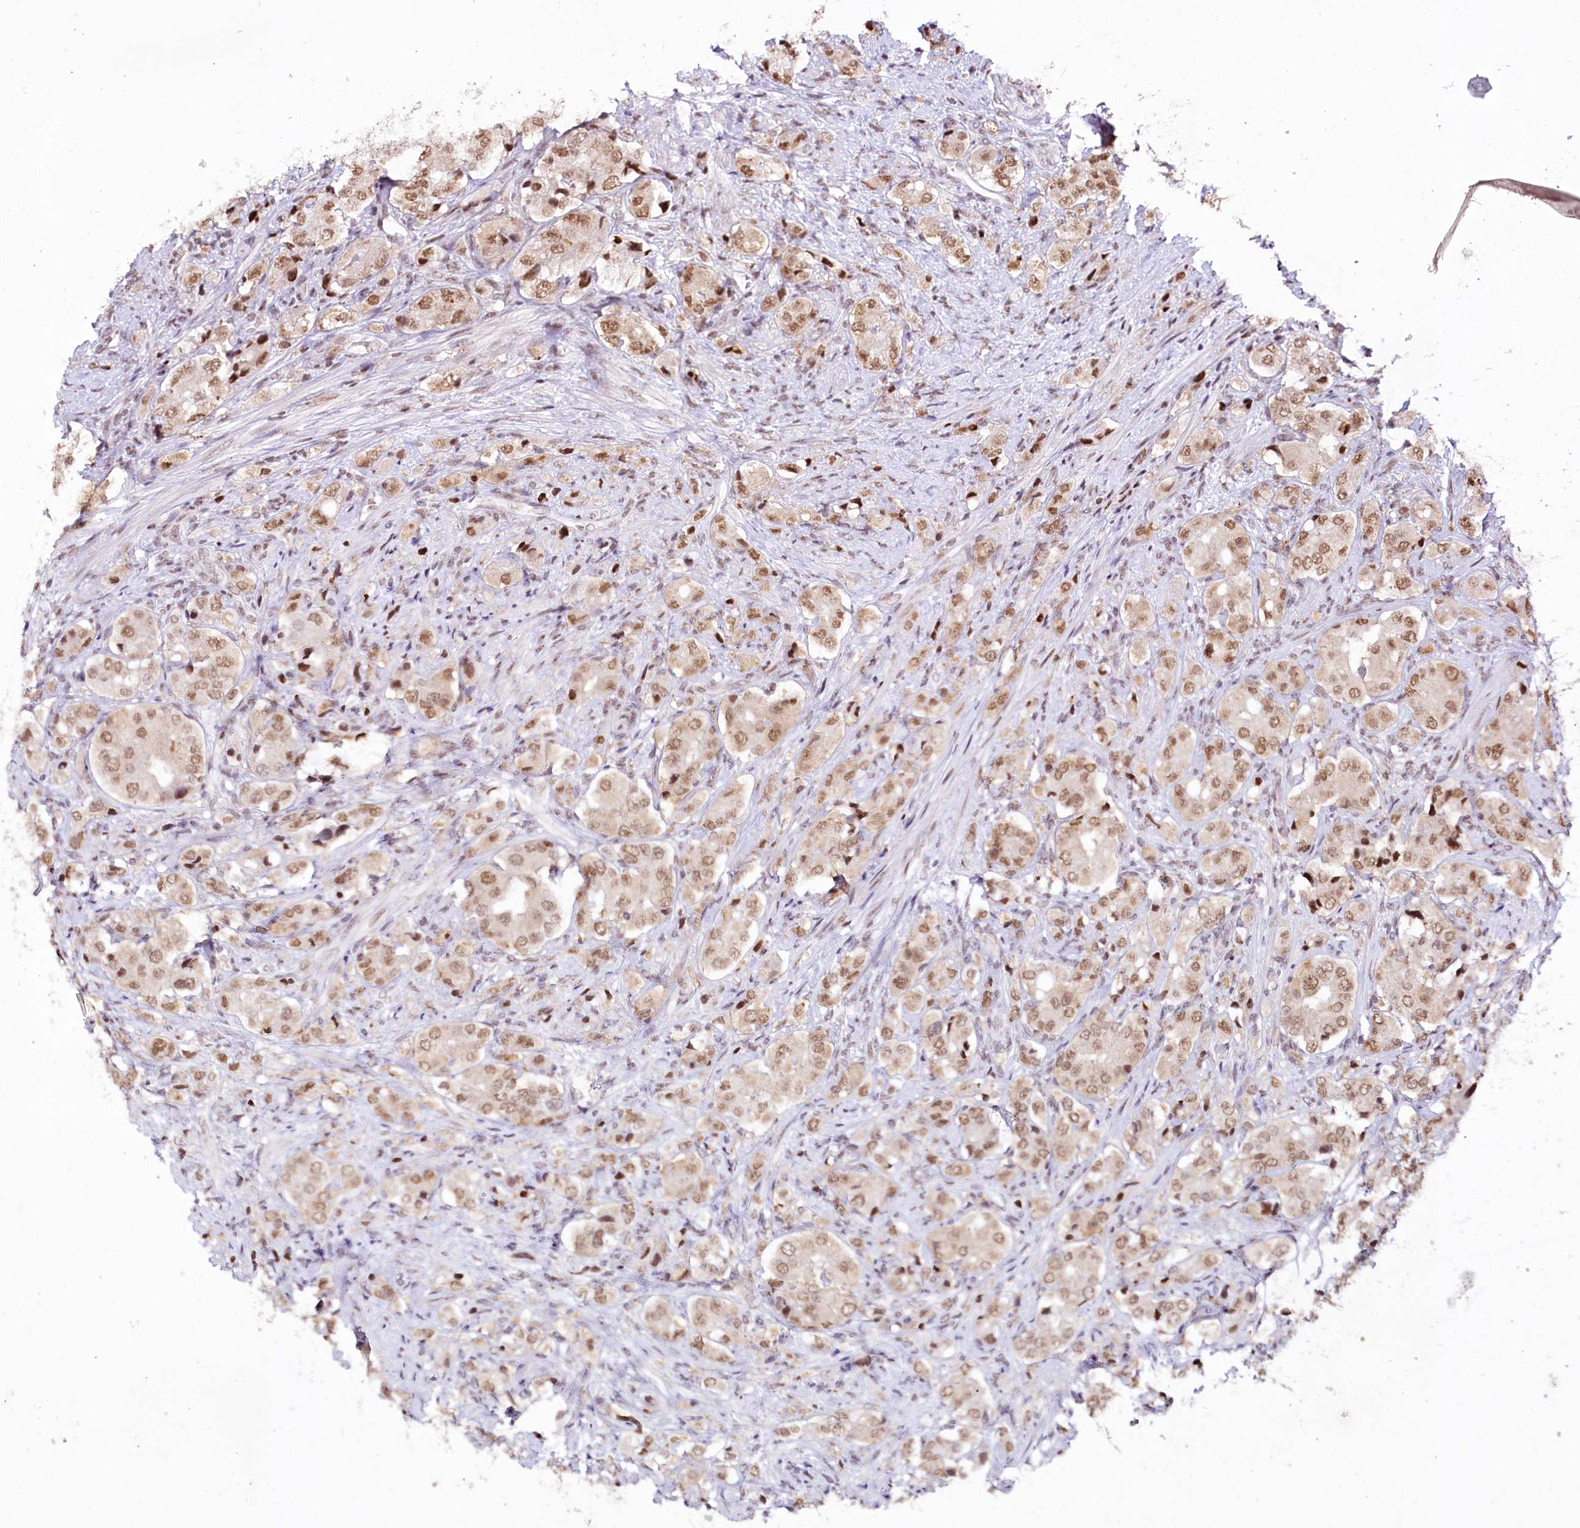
{"staining": {"intensity": "moderate", "quantity": ">75%", "location": "nuclear"}, "tissue": "prostate cancer", "cell_type": "Tumor cells", "image_type": "cancer", "snomed": [{"axis": "morphology", "description": "Adenocarcinoma, High grade"}, {"axis": "topography", "description": "Prostate"}], "caption": "A histopathology image showing moderate nuclear expression in about >75% of tumor cells in prostate high-grade adenocarcinoma, as visualized by brown immunohistochemical staining.", "gene": "SMARCE1", "patient": {"sex": "male", "age": 65}}